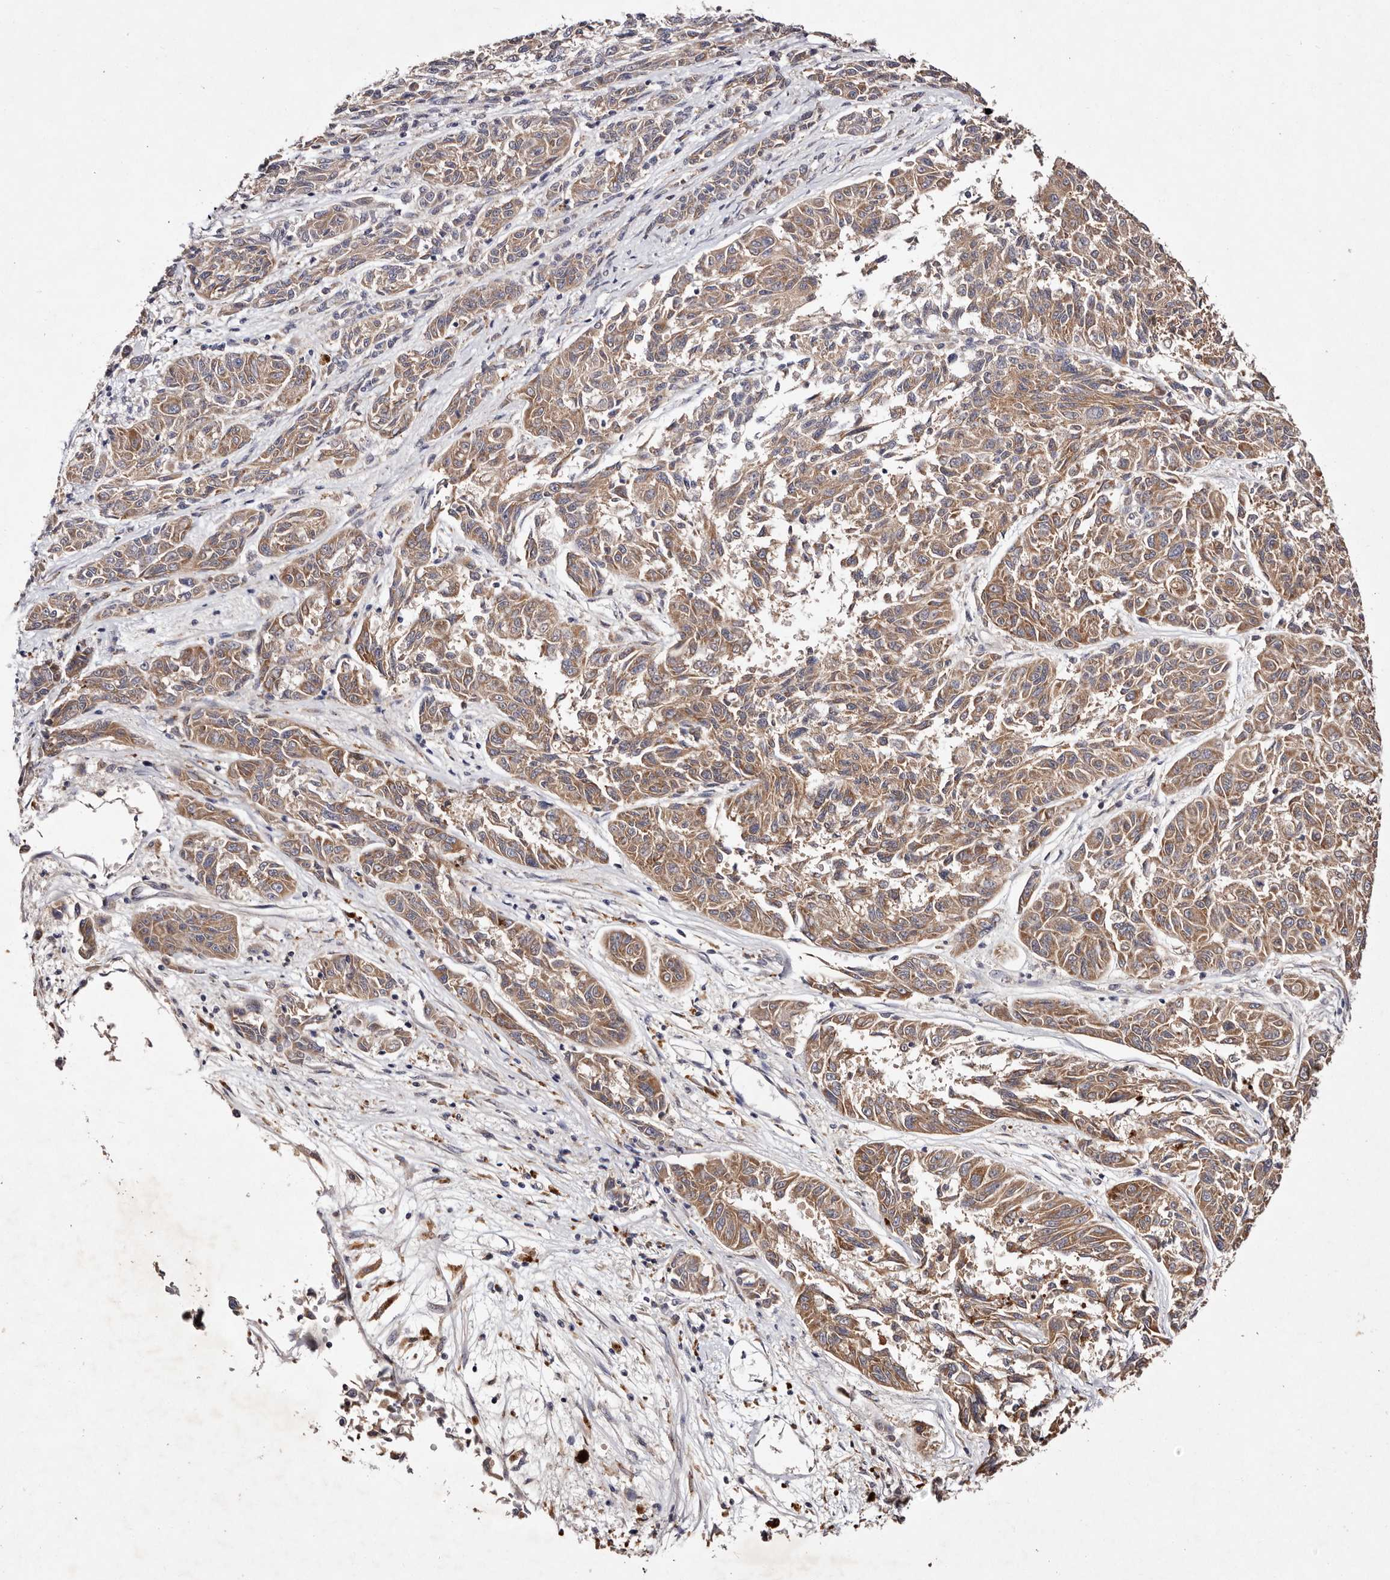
{"staining": {"intensity": "moderate", "quantity": ">75%", "location": "cytoplasmic/membranous"}, "tissue": "melanoma", "cell_type": "Tumor cells", "image_type": "cancer", "snomed": [{"axis": "morphology", "description": "Malignant melanoma, NOS"}, {"axis": "topography", "description": "Skin"}], "caption": "IHC (DAB) staining of human malignant melanoma displays moderate cytoplasmic/membranous protein positivity in about >75% of tumor cells.", "gene": "TSC2", "patient": {"sex": "male", "age": 53}}